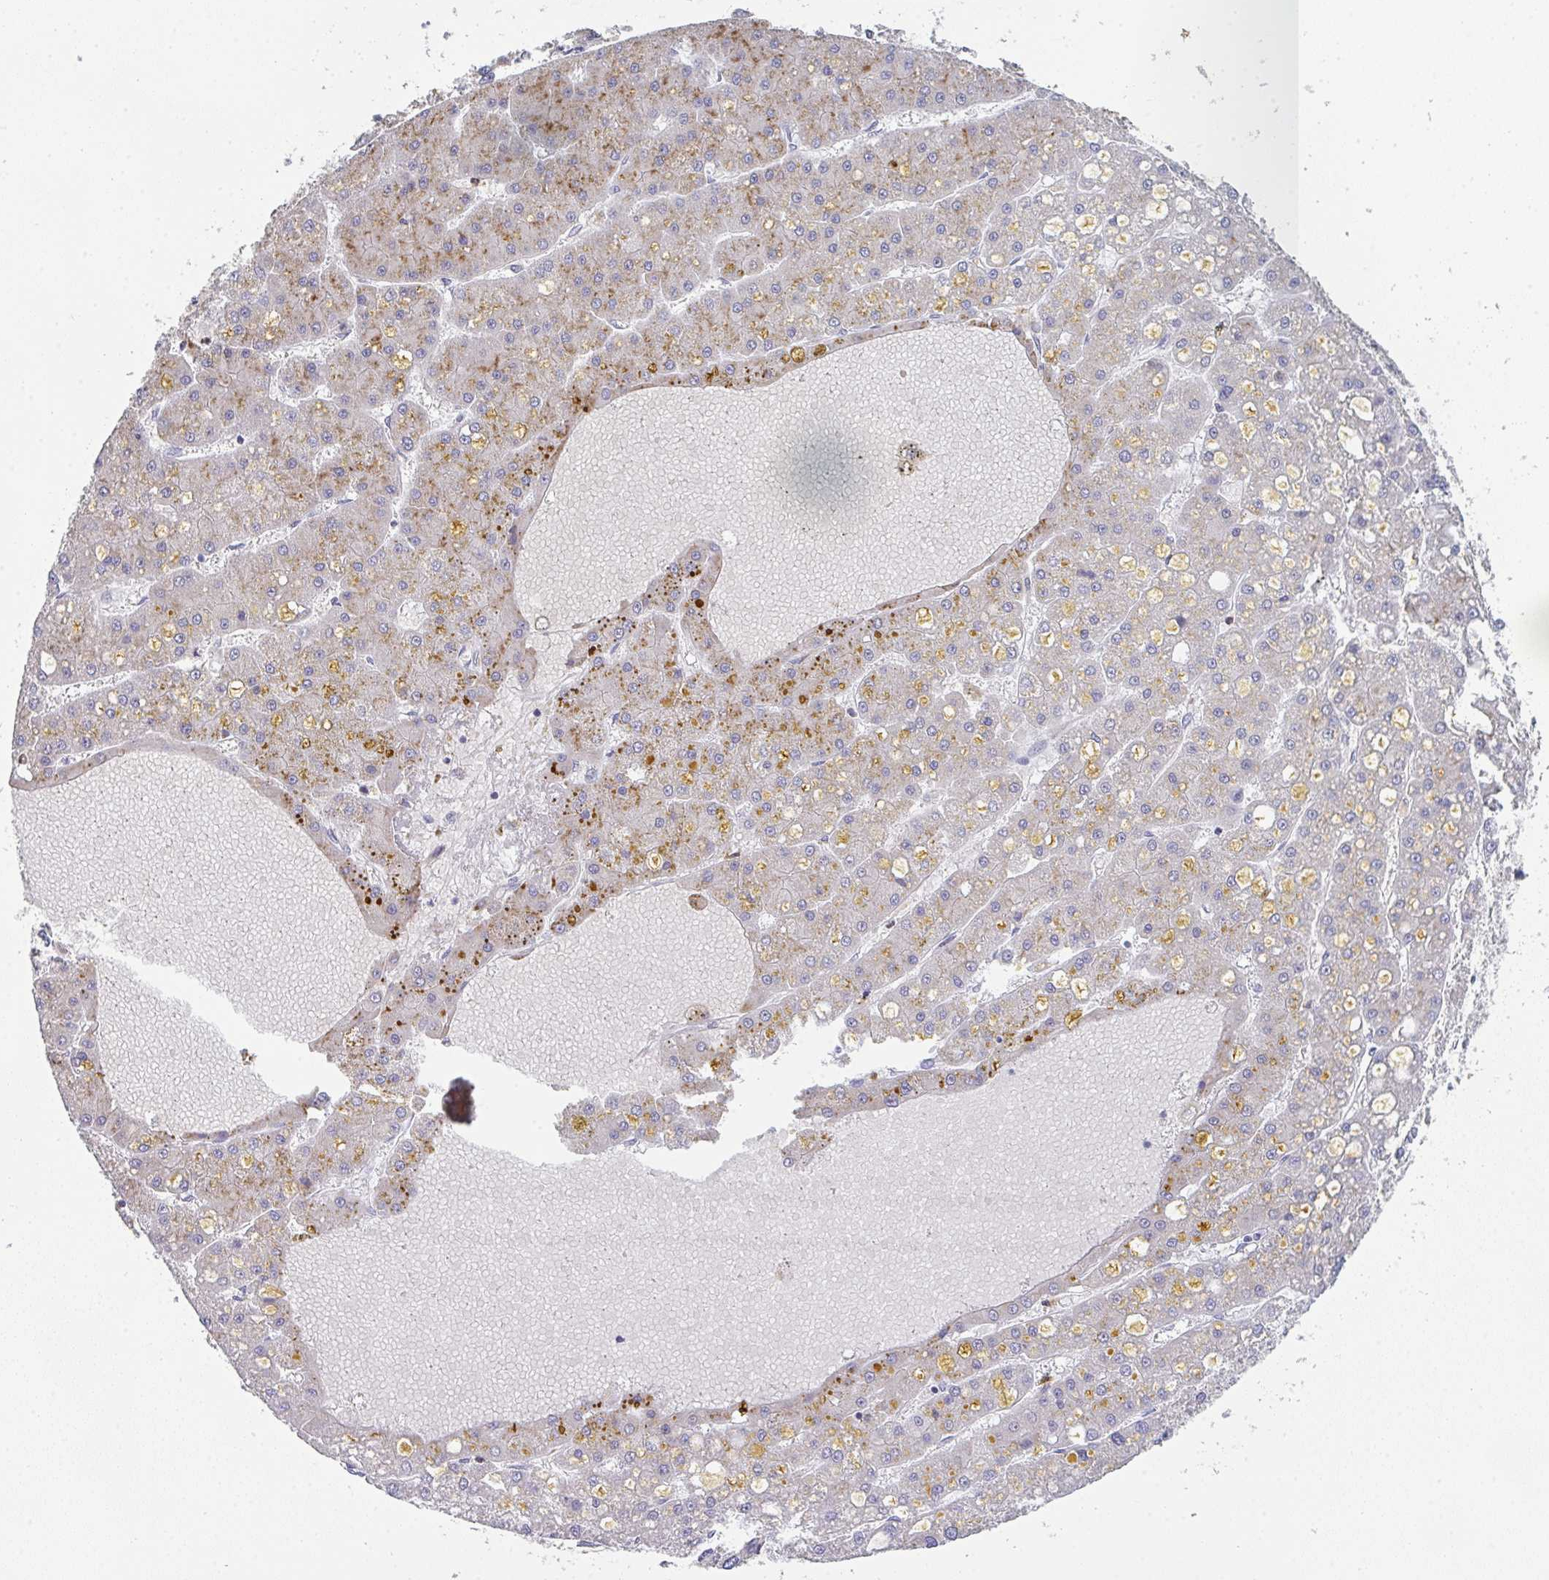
{"staining": {"intensity": "moderate", "quantity": "25%-75%", "location": "cytoplasmic/membranous"}, "tissue": "liver cancer", "cell_type": "Tumor cells", "image_type": "cancer", "snomed": [{"axis": "morphology", "description": "Carcinoma, Hepatocellular, NOS"}, {"axis": "topography", "description": "Liver"}], "caption": "This histopathology image shows IHC staining of human liver cancer (hepatocellular carcinoma), with medium moderate cytoplasmic/membranous staining in about 25%-75% of tumor cells.", "gene": "RIOK1", "patient": {"sex": "male", "age": 67}}